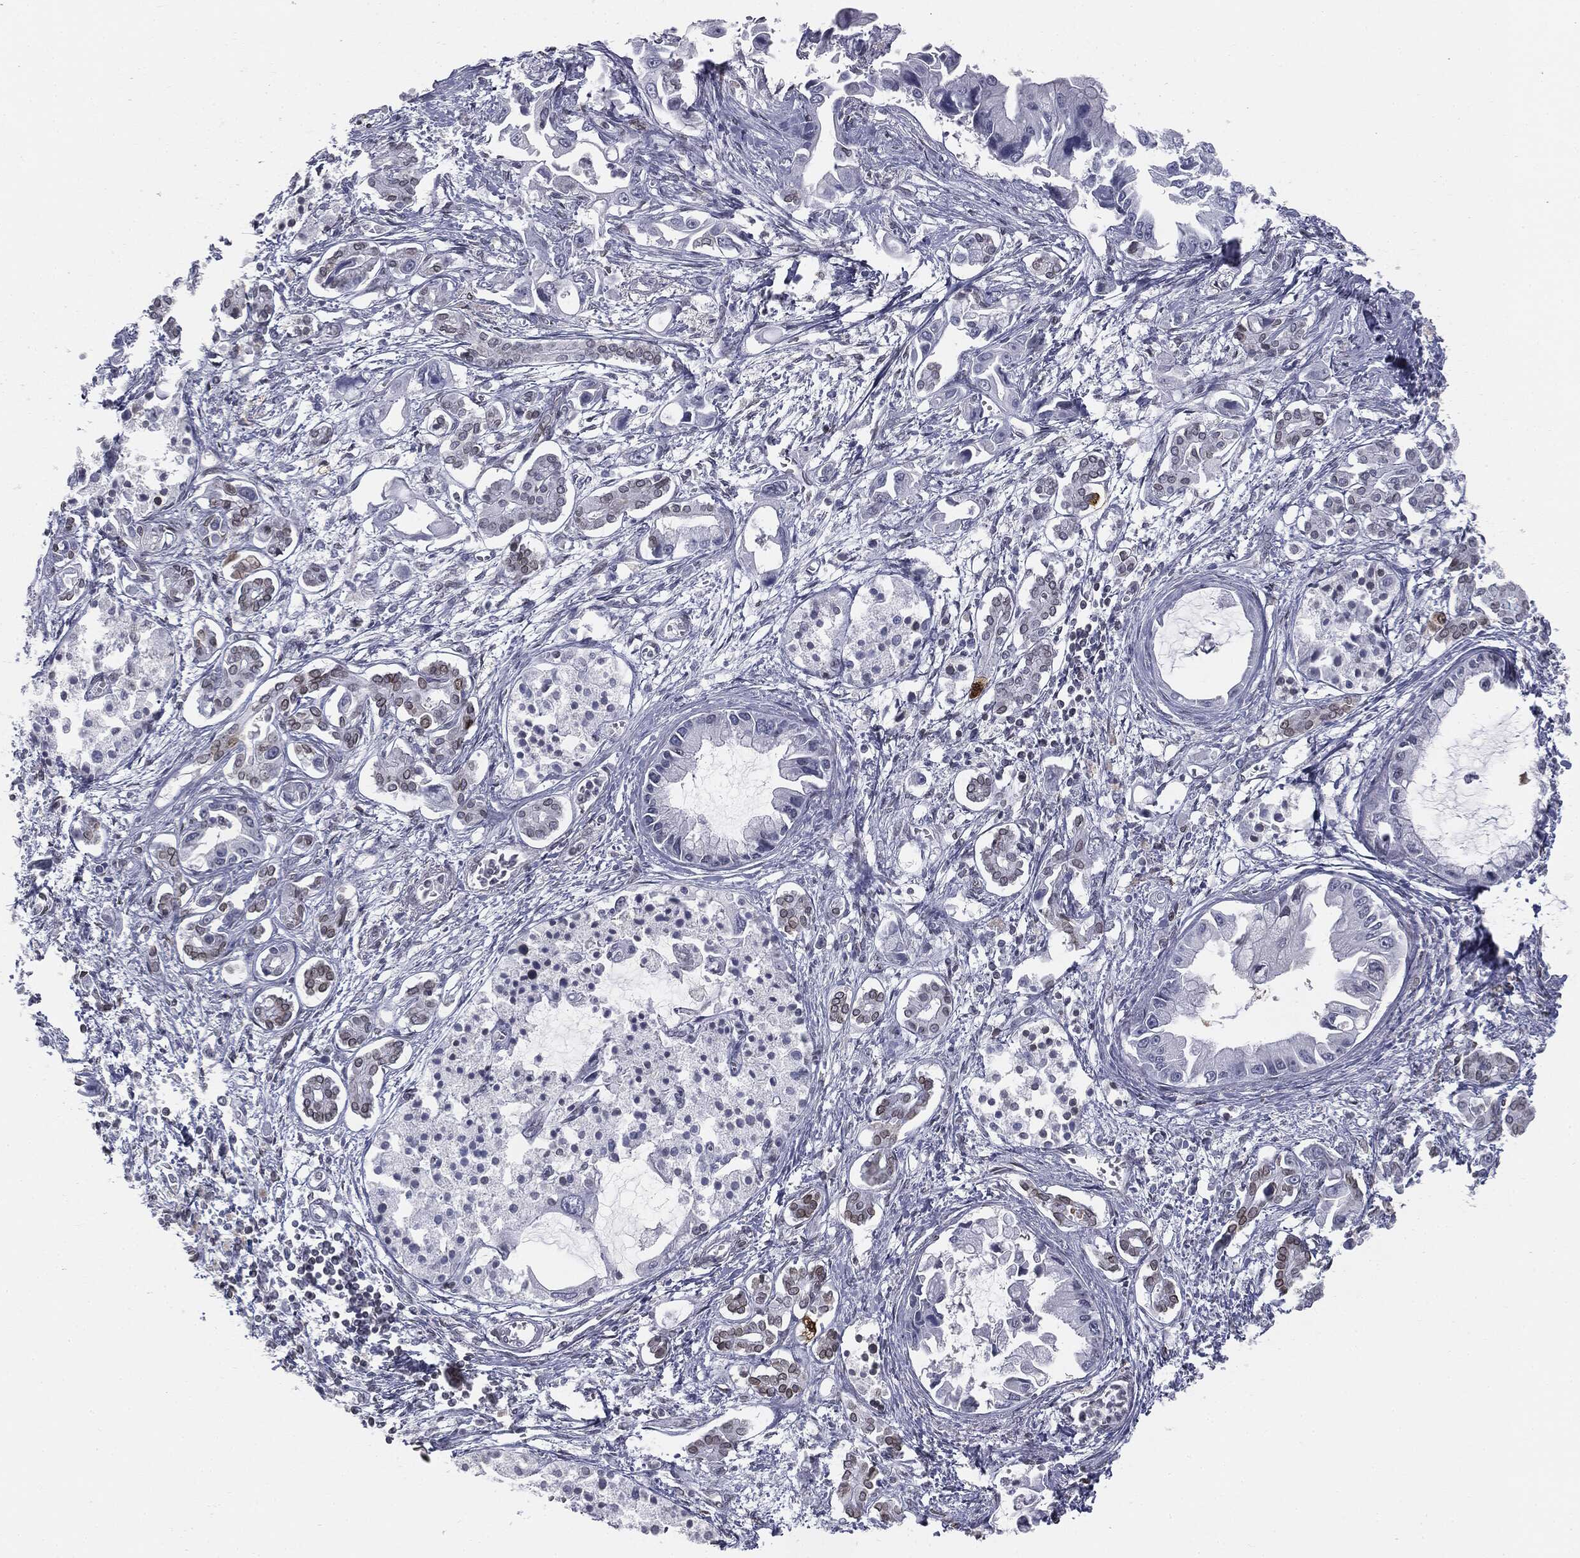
{"staining": {"intensity": "negative", "quantity": "none", "location": "none"}, "tissue": "pancreatic cancer", "cell_type": "Tumor cells", "image_type": "cancer", "snomed": [{"axis": "morphology", "description": "Adenocarcinoma, NOS"}, {"axis": "topography", "description": "Pancreas"}], "caption": "Pancreatic cancer was stained to show a protein in brown. There is no significant staining in tumor cells.", "gene": "ALDOB", "patient": {"sex": "male", "age": 84}}